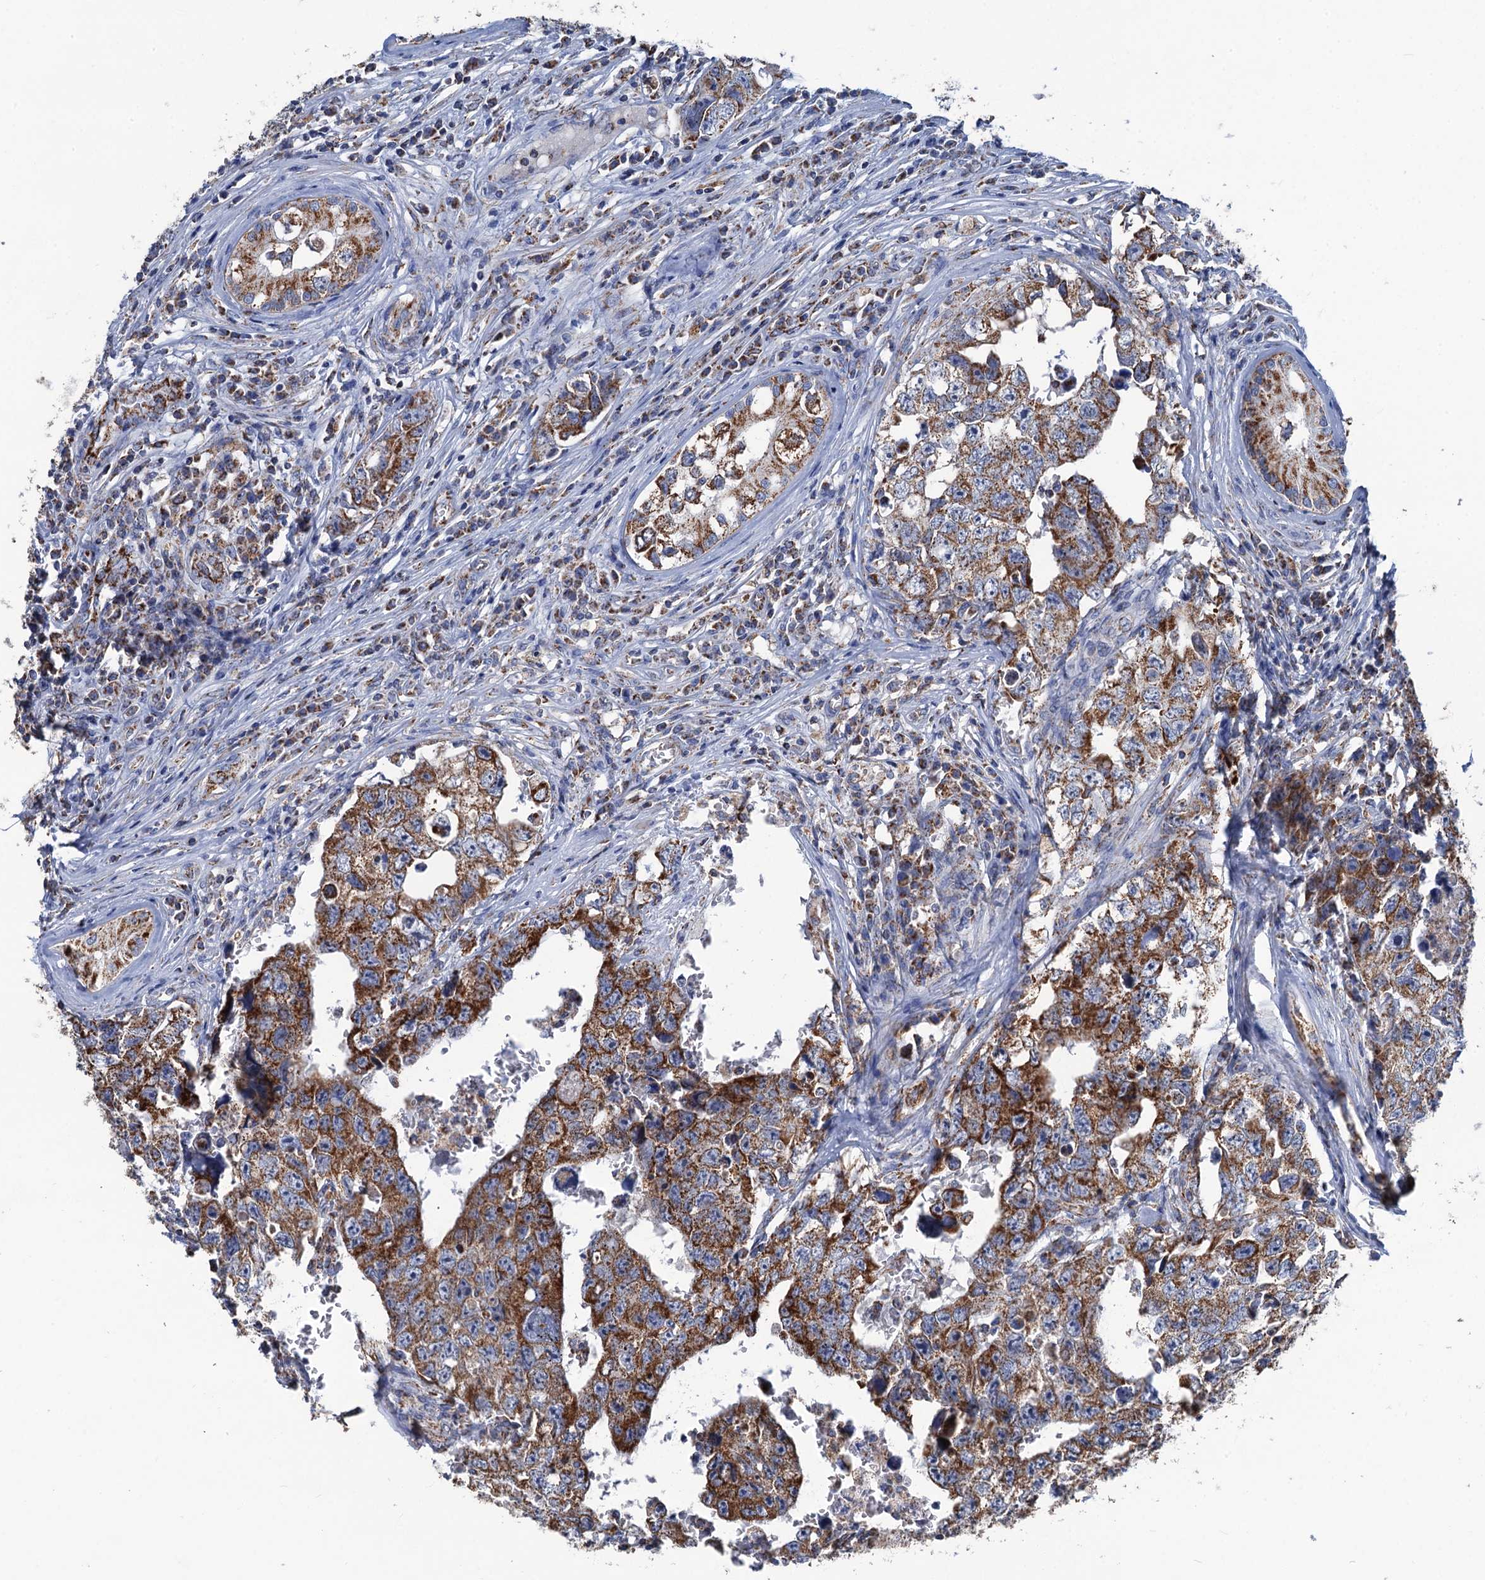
{"staining": {"intensity": "strong", "quantity": ">75%", "location": "cytoplasmic/membranous"}, "tissue": "testis cancer", "cell_type": "Tumor cells", "image_type": "cancer", "snomed": [{"axis": "morphology", "description": "Carcinoma, Embryonal, NOS"}, {"axis": "topography", "description": "Testis"}], "caption": "Brown immunohistochemical staining in human testis cancer shows strong cytoplasmic/membranous staining in about >75% of tumor cells.", "gene": "IVD", "patient": {"sex": "male", "age": 17}}